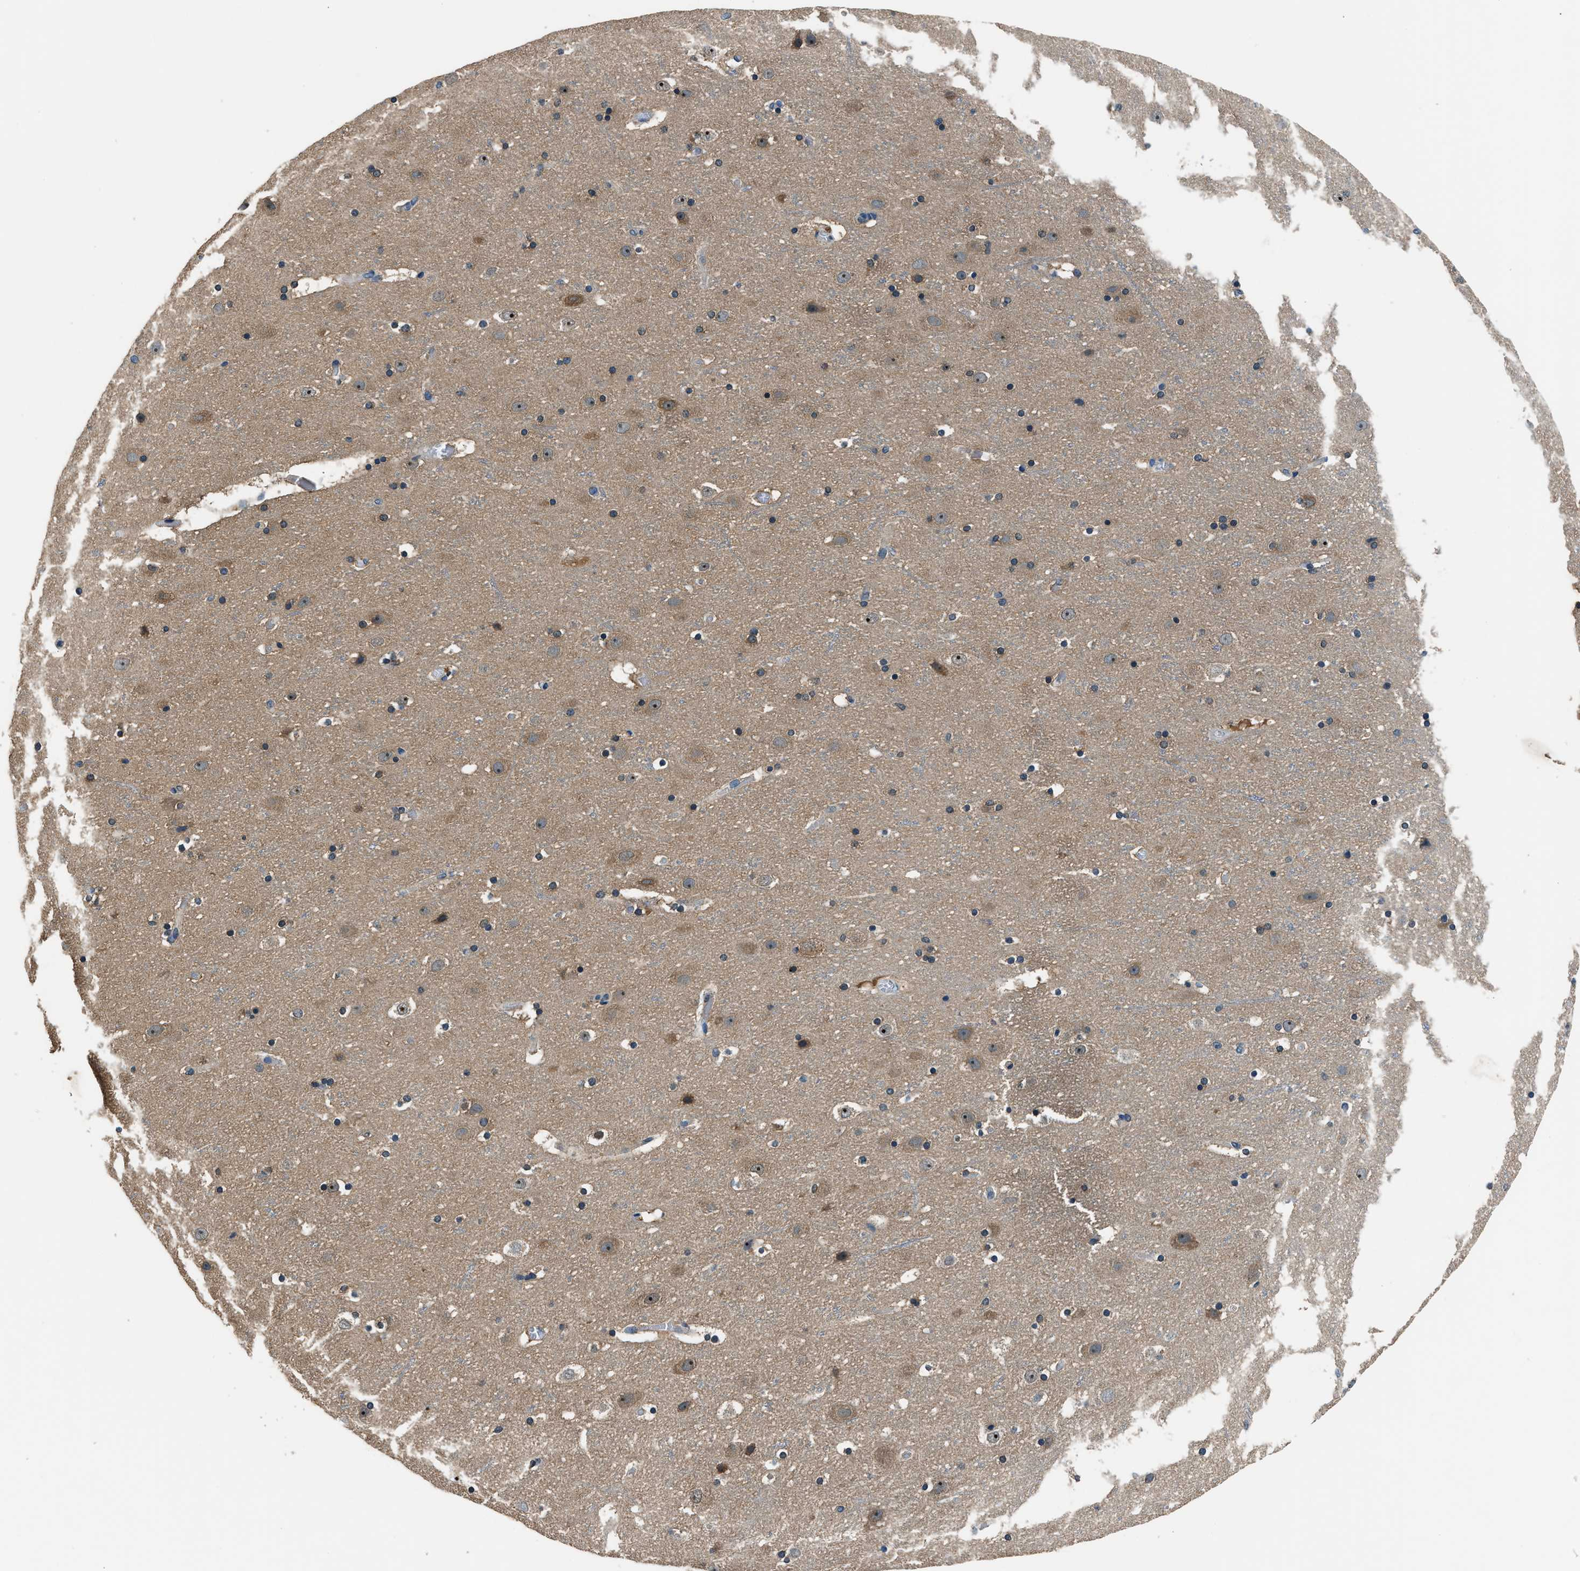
{"staining": {"intensity": "moderate", "quantity": "25%-75%", "location": "cytoplasmic/membranous"}, "tissue": "cerebral cortex", "cell_type": "Endothelial cells", "image_type": "normal", "snomed": [{"axis": "morphology", "description": "Normal tissue, NOS"}, {"axis": "topography", "description": "Cerebral cortex"}], "caption": "Moderate cytoplasmic/membranous positivity for a protein is present in about 25%-75% of endothelial cells of unremarkable cerebral cortex using immunohistochemistry.", "gene": "ARFGAP2", "patient": {"sex": "male", "age": 45}}